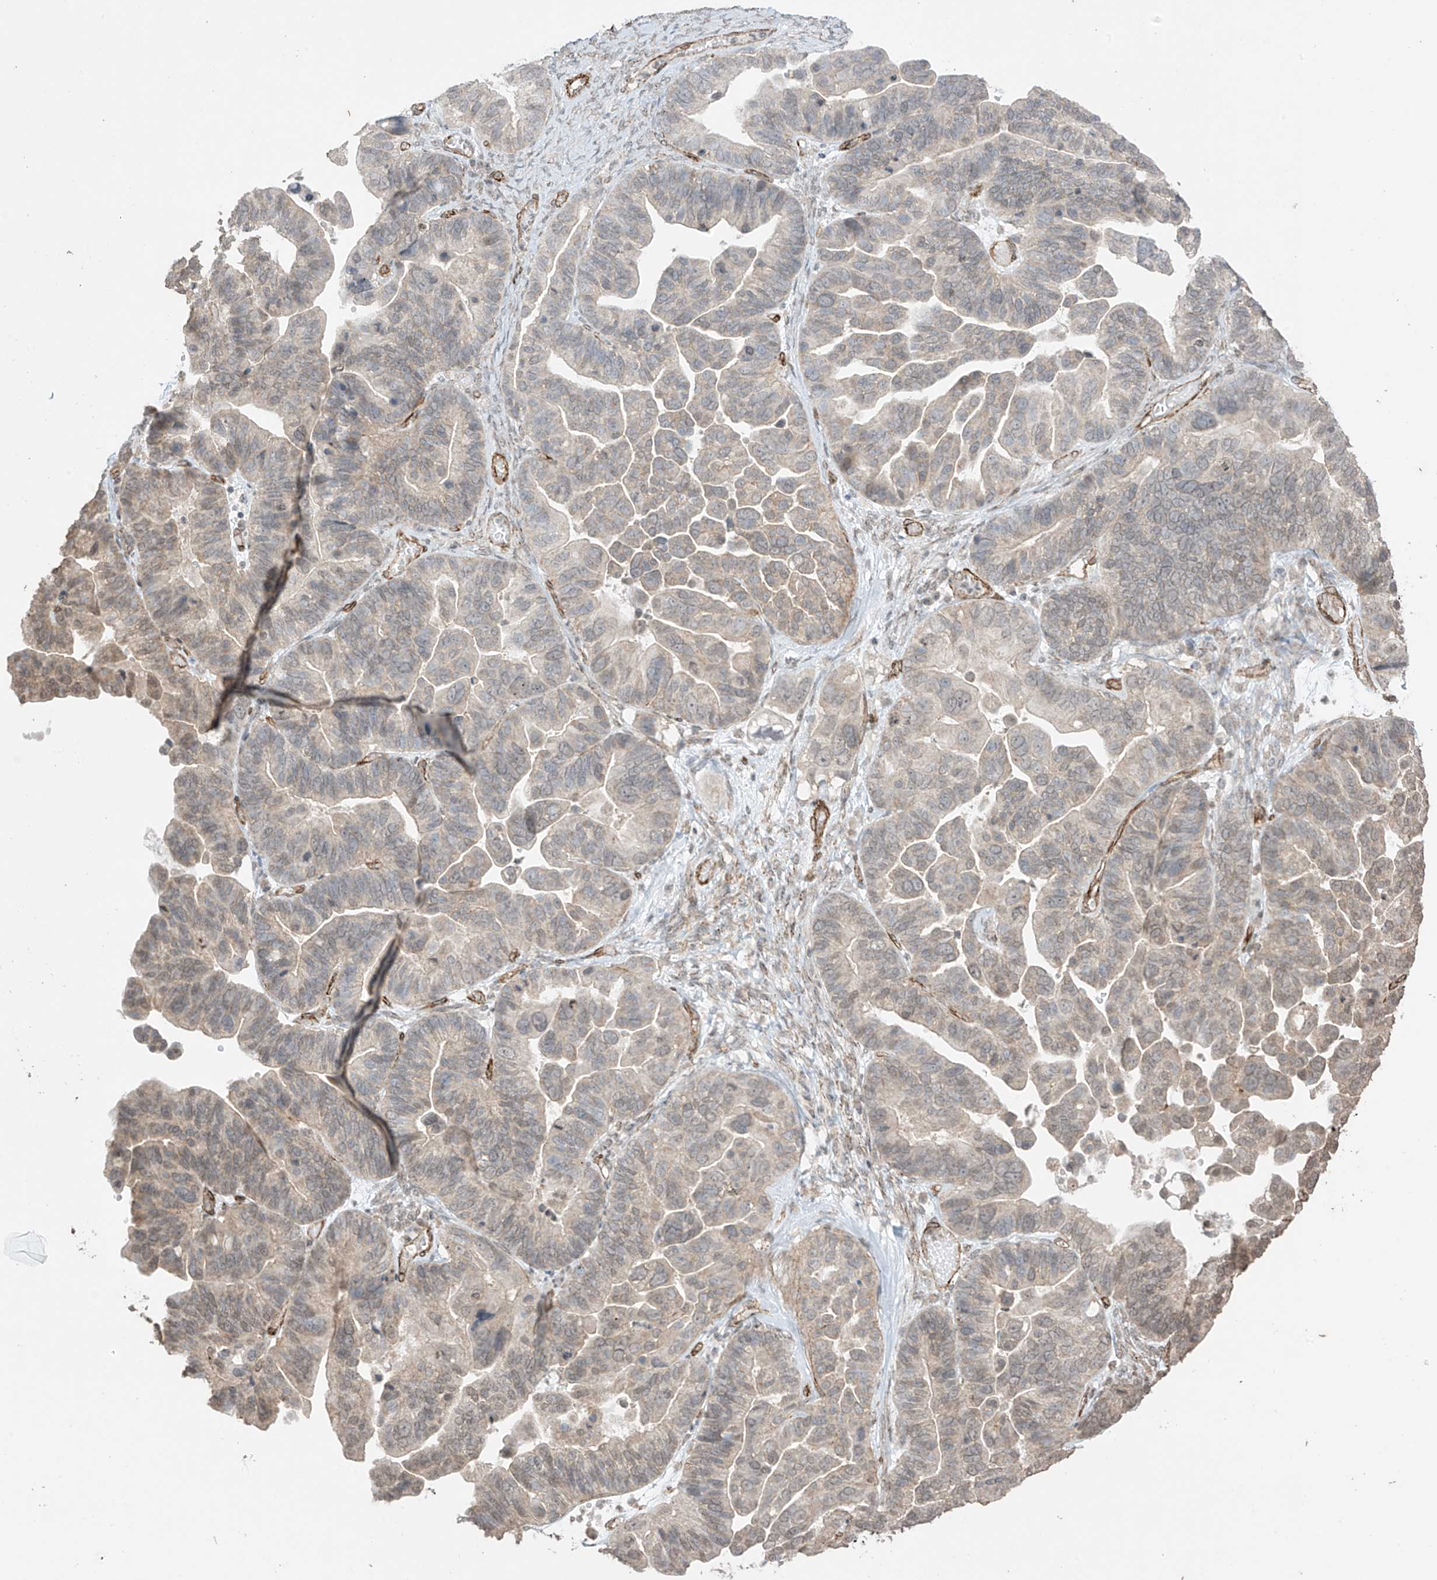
{"staining": {"intensity": "weak", "quantity": "<25%", "location": "cytoplasmic/membranous,nuclear"}, "tissue": "ovarian cancer", "cell_type": "Tumor cells", "image_type": "cancer", "snomed": [{"axis": "morphology", "description": "Cystadenocarcinoma, serous, NOS"}, {"axis": "topography", "description": "Ovary"}], "caption": "IHC of human serous cystadenocarcinoma (ovarian) reveals no expression in tumor cells.", "gene": "TTLL5", "patient": {"sex": "female", "age": 56}}